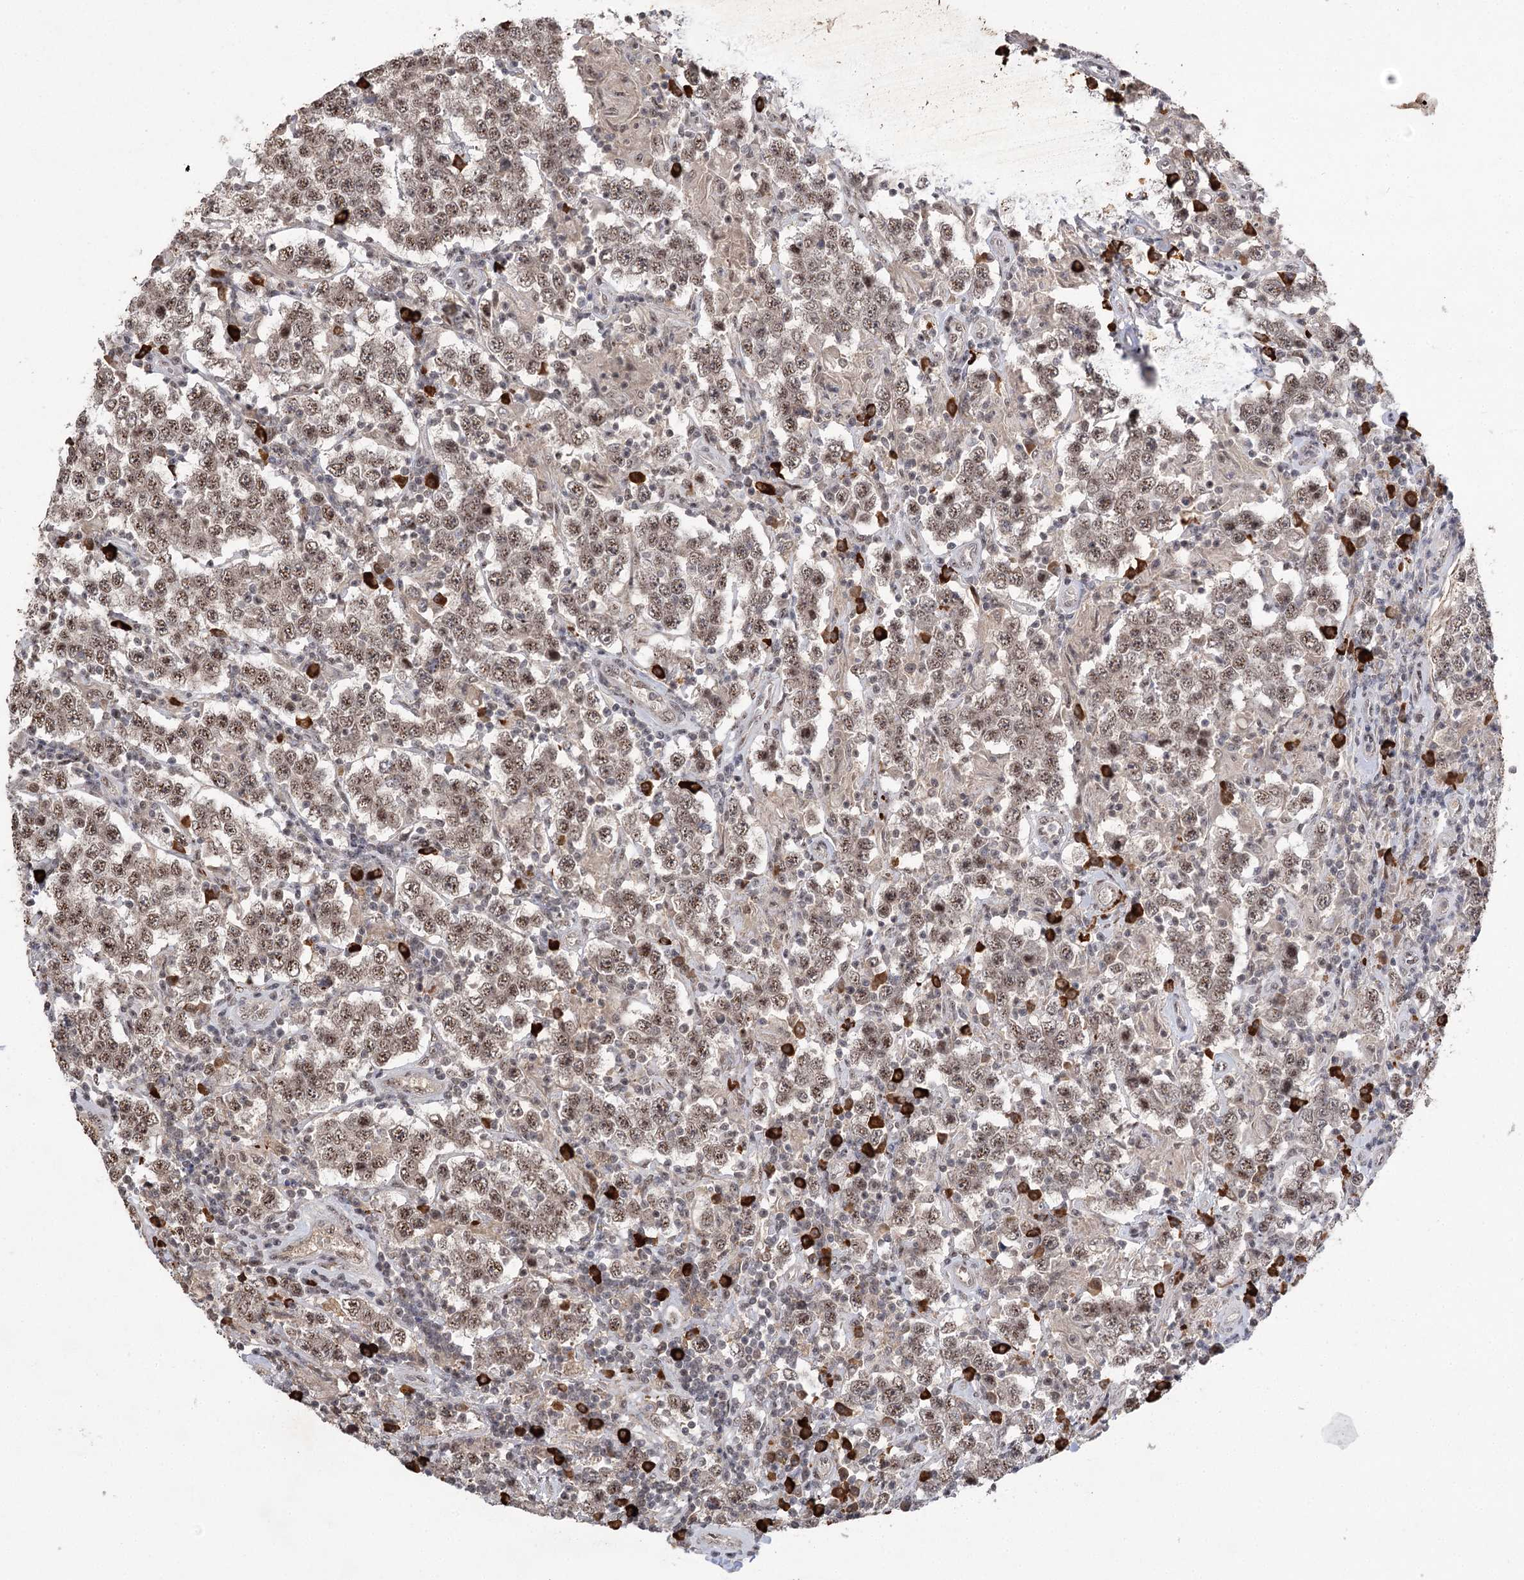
{"staining": {"intensity": "weak", "quantity": ">75%", "location": "nuclear"}, "tissue": "testis cancer", "cell_type": "Tumor cells", "image_type": "cancer", "snomed": [{"axis": "morphology", "description": "Normal tissue, NOS"}, {"axis": "morphology", "description": "Urothelial carcinoma, High grade"}, {"axis": "morphology", "description": "Seminoma, NOS"}, {"axis": "morphology", "description": "Carcinoma, Embryonal, NOS"}, {"axis": "topography", "description": "Urinary bladder"}, {"axis": "topography", "description": "Testis"}], "caption": "A brown stain labels weak nuclear staining of a protein in testis cancer tumor cells.", "gene": "PYROXD1", "patient": {"sex": "male", "age": 41}}